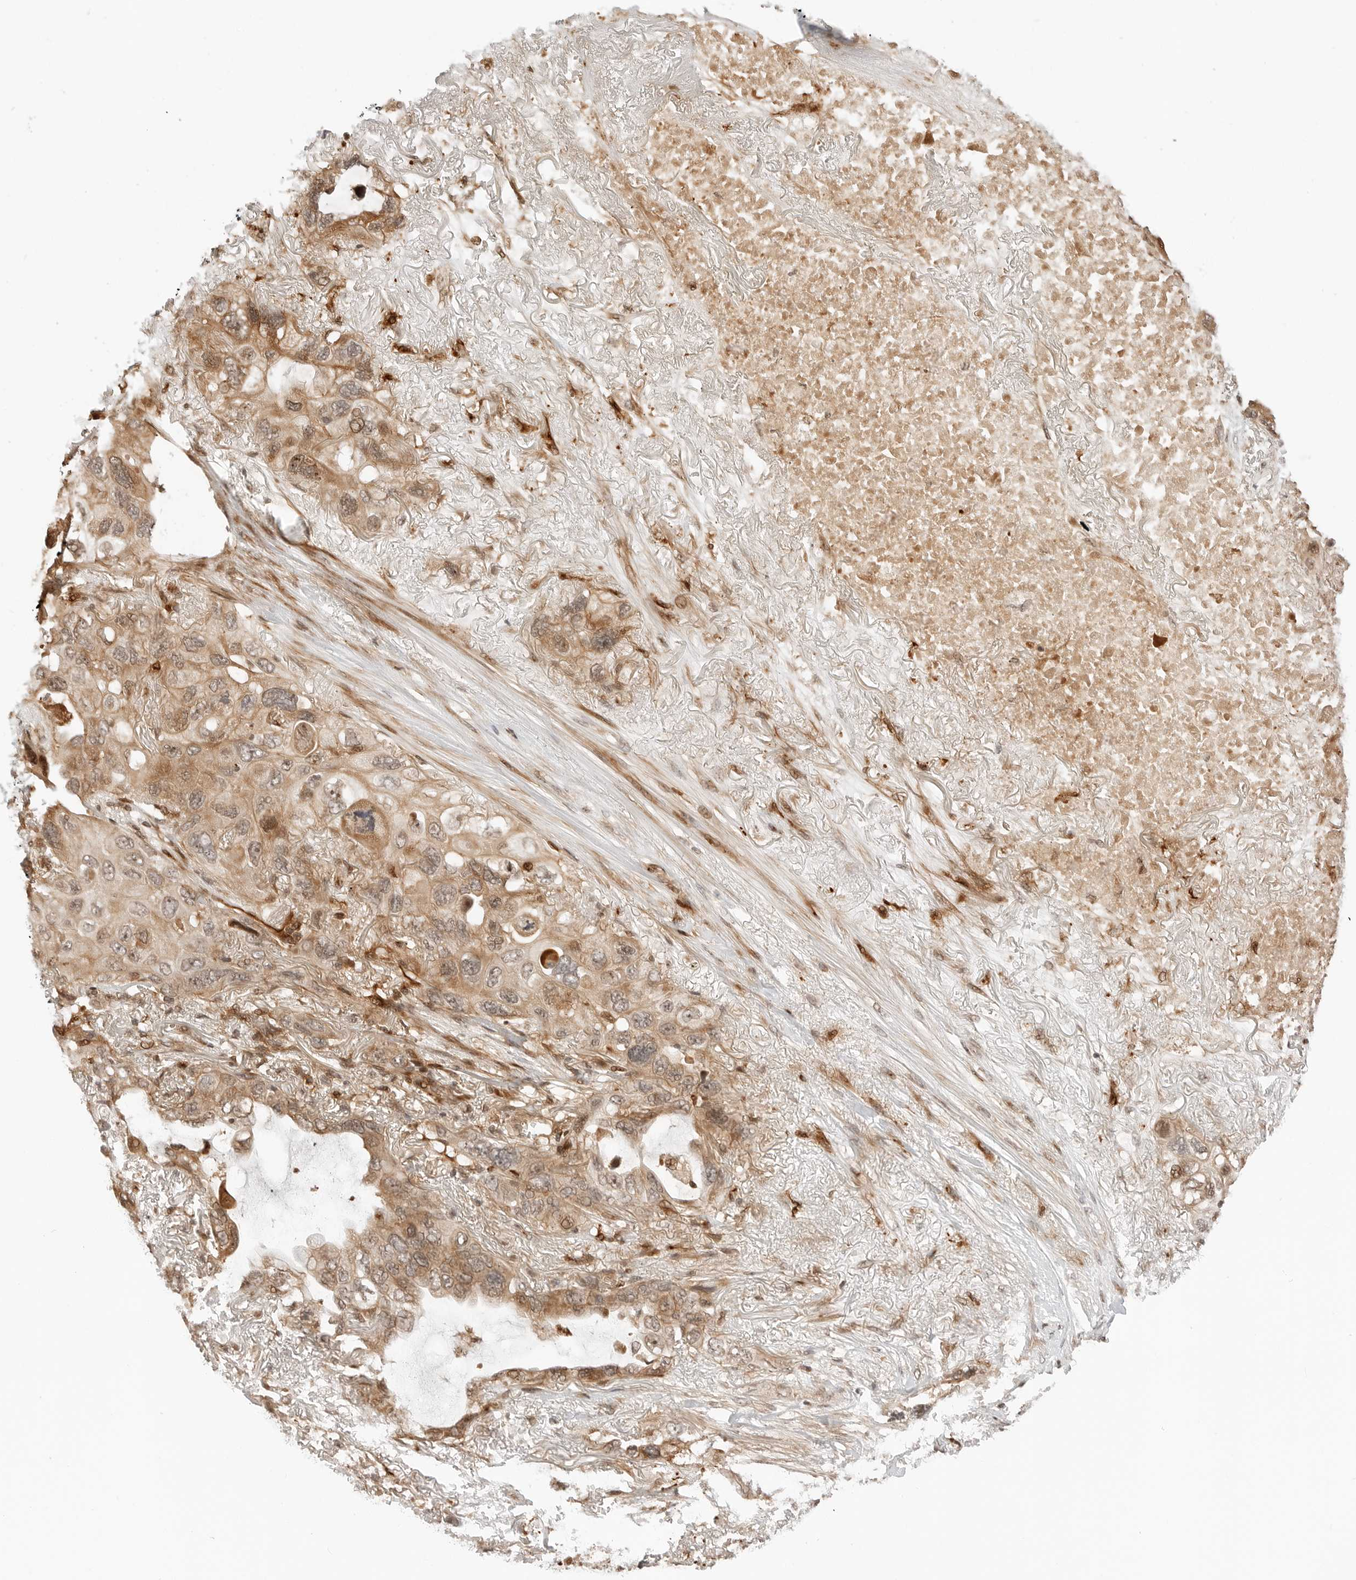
{"staining": {"intensity": "weak", "quantity": ">75%", "location": "cytoplasmic/membranous,nuclear"}, "tissue": "lung cancer", "cell_type": "Tumor cells", "image_type": "cancer", "snomed": [{"axis": "morphology", "description": "Squamous cell carcinoma, NOS"}, {"axis": "topography", "description": "Lung"}], "caption": "DAB (3,3'-diaminobenzidine) immunohistochemical staining of human lung cancer (squamous cell carcinoma) demonstrates weak cytoplasmic/membranous and nuclear protein expression in about >75% of tumor cells. Using DAB (brown) and hematoxylin (blue) stains, captured at high magnification using brightfield microscopy.", "gene": "GEM", "patient": {"sex": "female", "age": 73}}